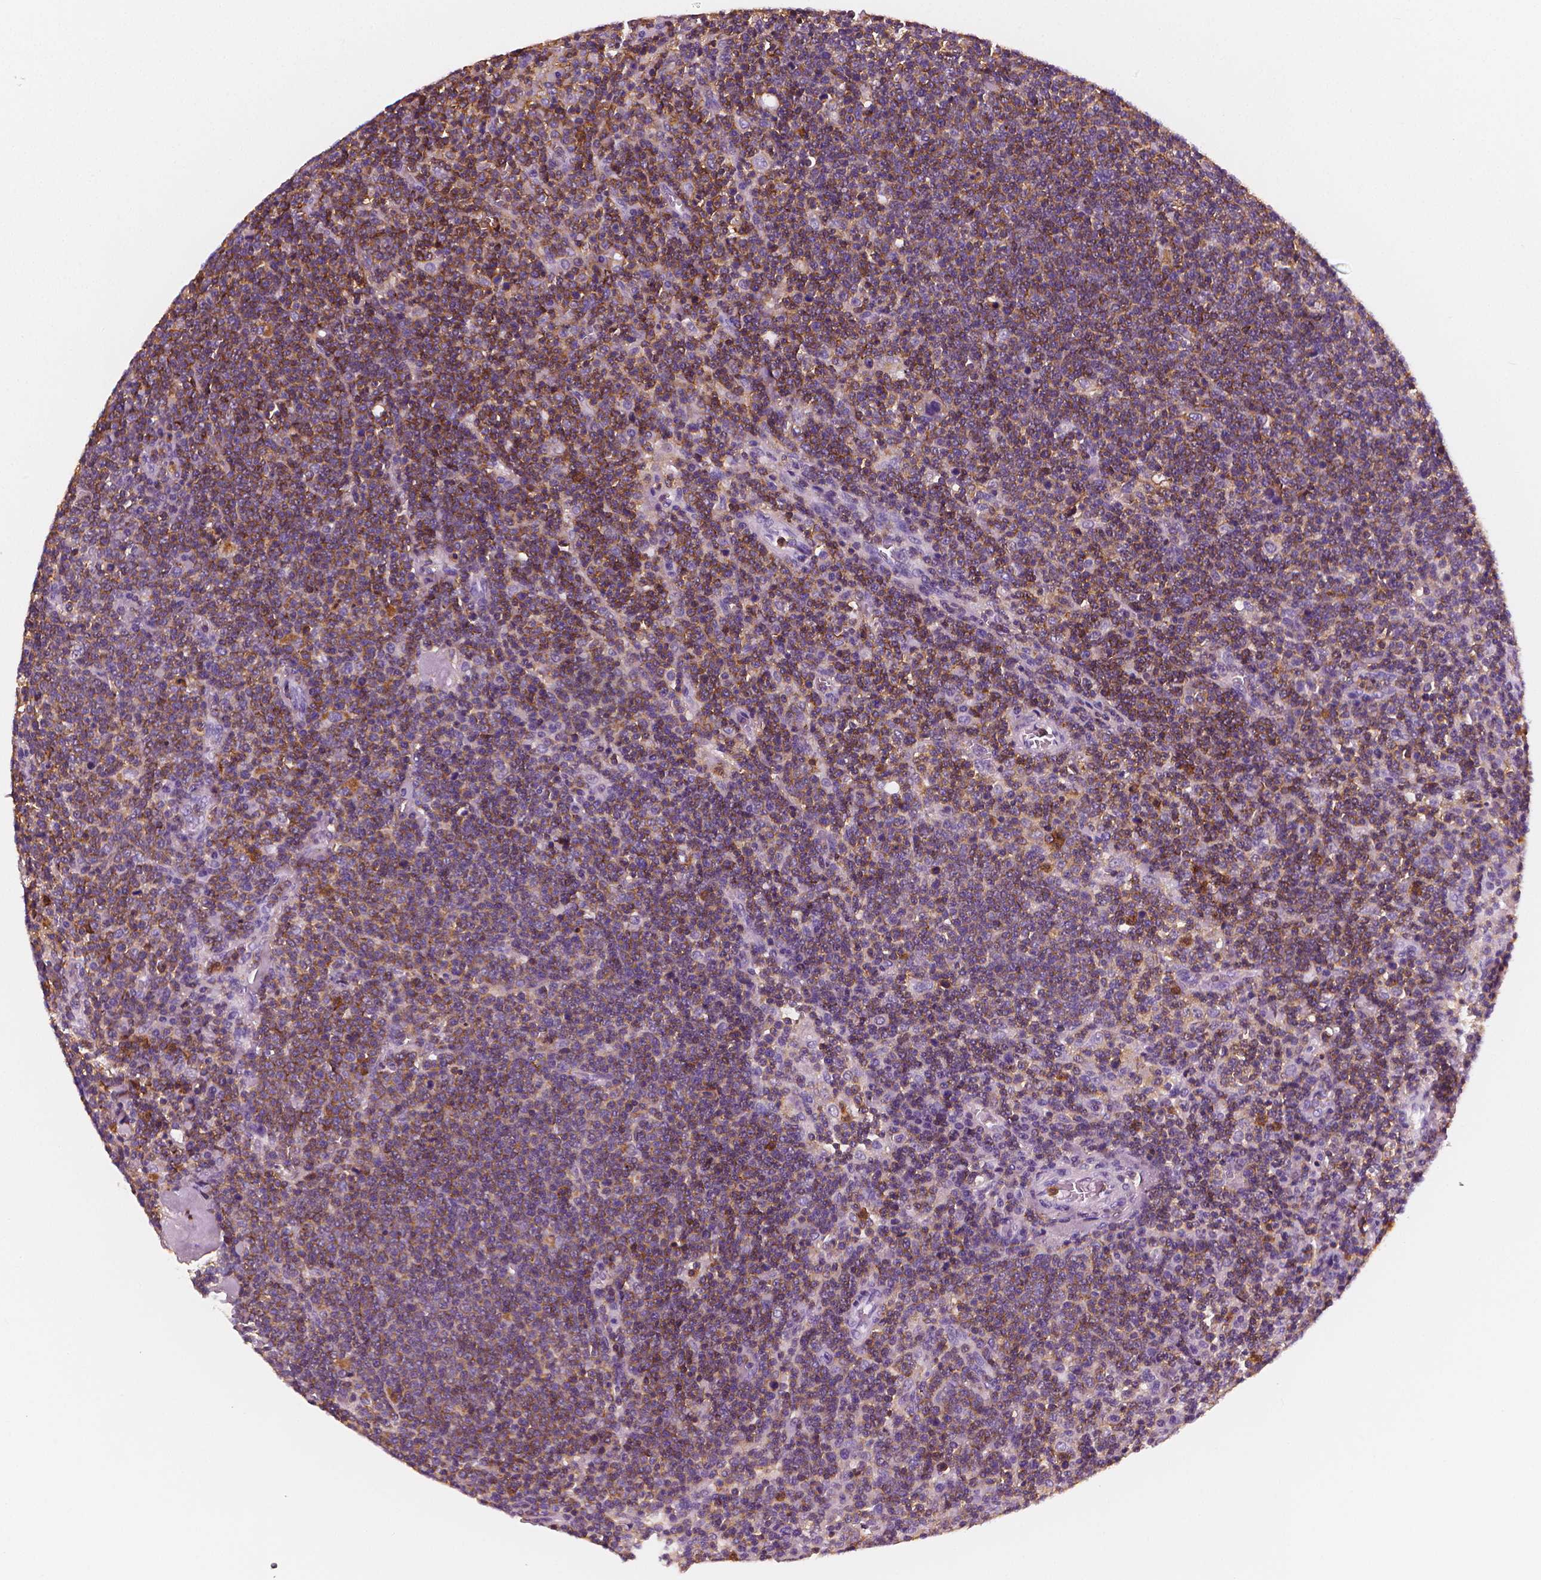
{"staining": {"intensity": "moderate", "quantity": ">75%", "location": "cytoplasmic/membranous"}, "tissue": "lymphoma", "cell_type": "Tumor cells", "image_type": "cancer", "snomed": [{"axis": "morphology", "description": "Malignant lymphoma, non-Hodgkin's type, High grade"}, {"axis": "topography", "description": "Lymph node"}], "caption": "Immunohistochemistry (IHC) of high-grade malignant lymphoma, non-Hodgkin's type reveals medium levels of moderate cytoplasmic/membranous staining in about >75% of tumor cells. The staining was performed using DAB to visualize the protein expression in brown, while the nuclei were stained in blue with hematoxylin (Magnification: 20x).", "gene": "PTPRC", "patient": {"sex": "male", "age": 61}}